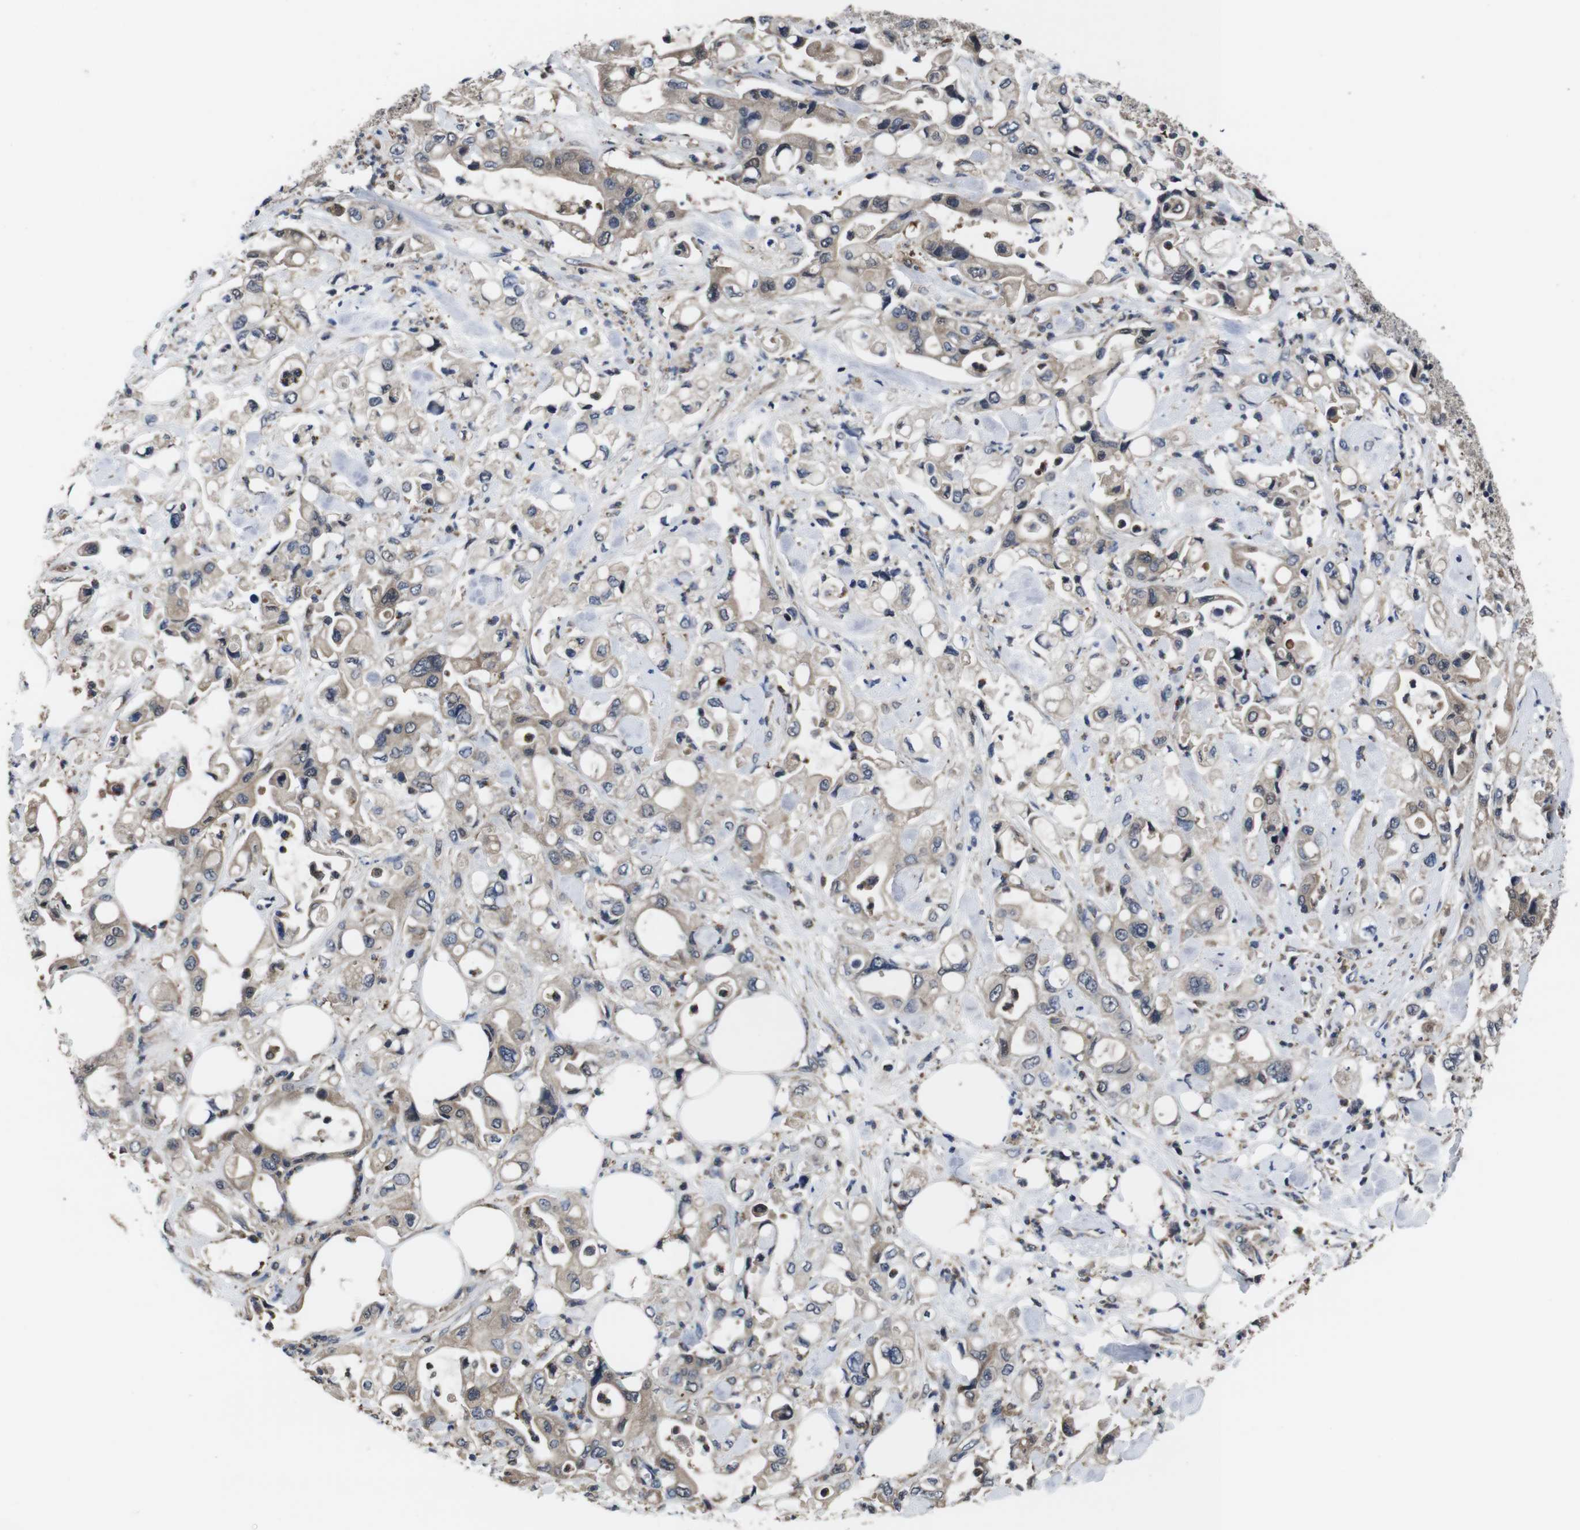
{"staining": {"intensity": "weak", "quantity": ">75%", "location": "cytoplasmic/membranous"}, "tissue": "pancreatic cancer", "cell_type": "Tumor cells", "image_type": "cancer", "snomed": [{"axis": "morphology", "description": "Adenocarcinoma, NOS"}, {"axis": "topography", "description": "Pancreas"}], "caption": "Protein expression analysis of human adenocarcinoma (pancreatic) reveals weak cytoplasmic/membranous staining in approximately >75% of tumor cells. (DAB (3,3'-diaminobenzidine) = brown stain, brightfield microscopy at high magnification).", "gene": "CXCL11", "patient": {"sex": "male", "age": 70}}